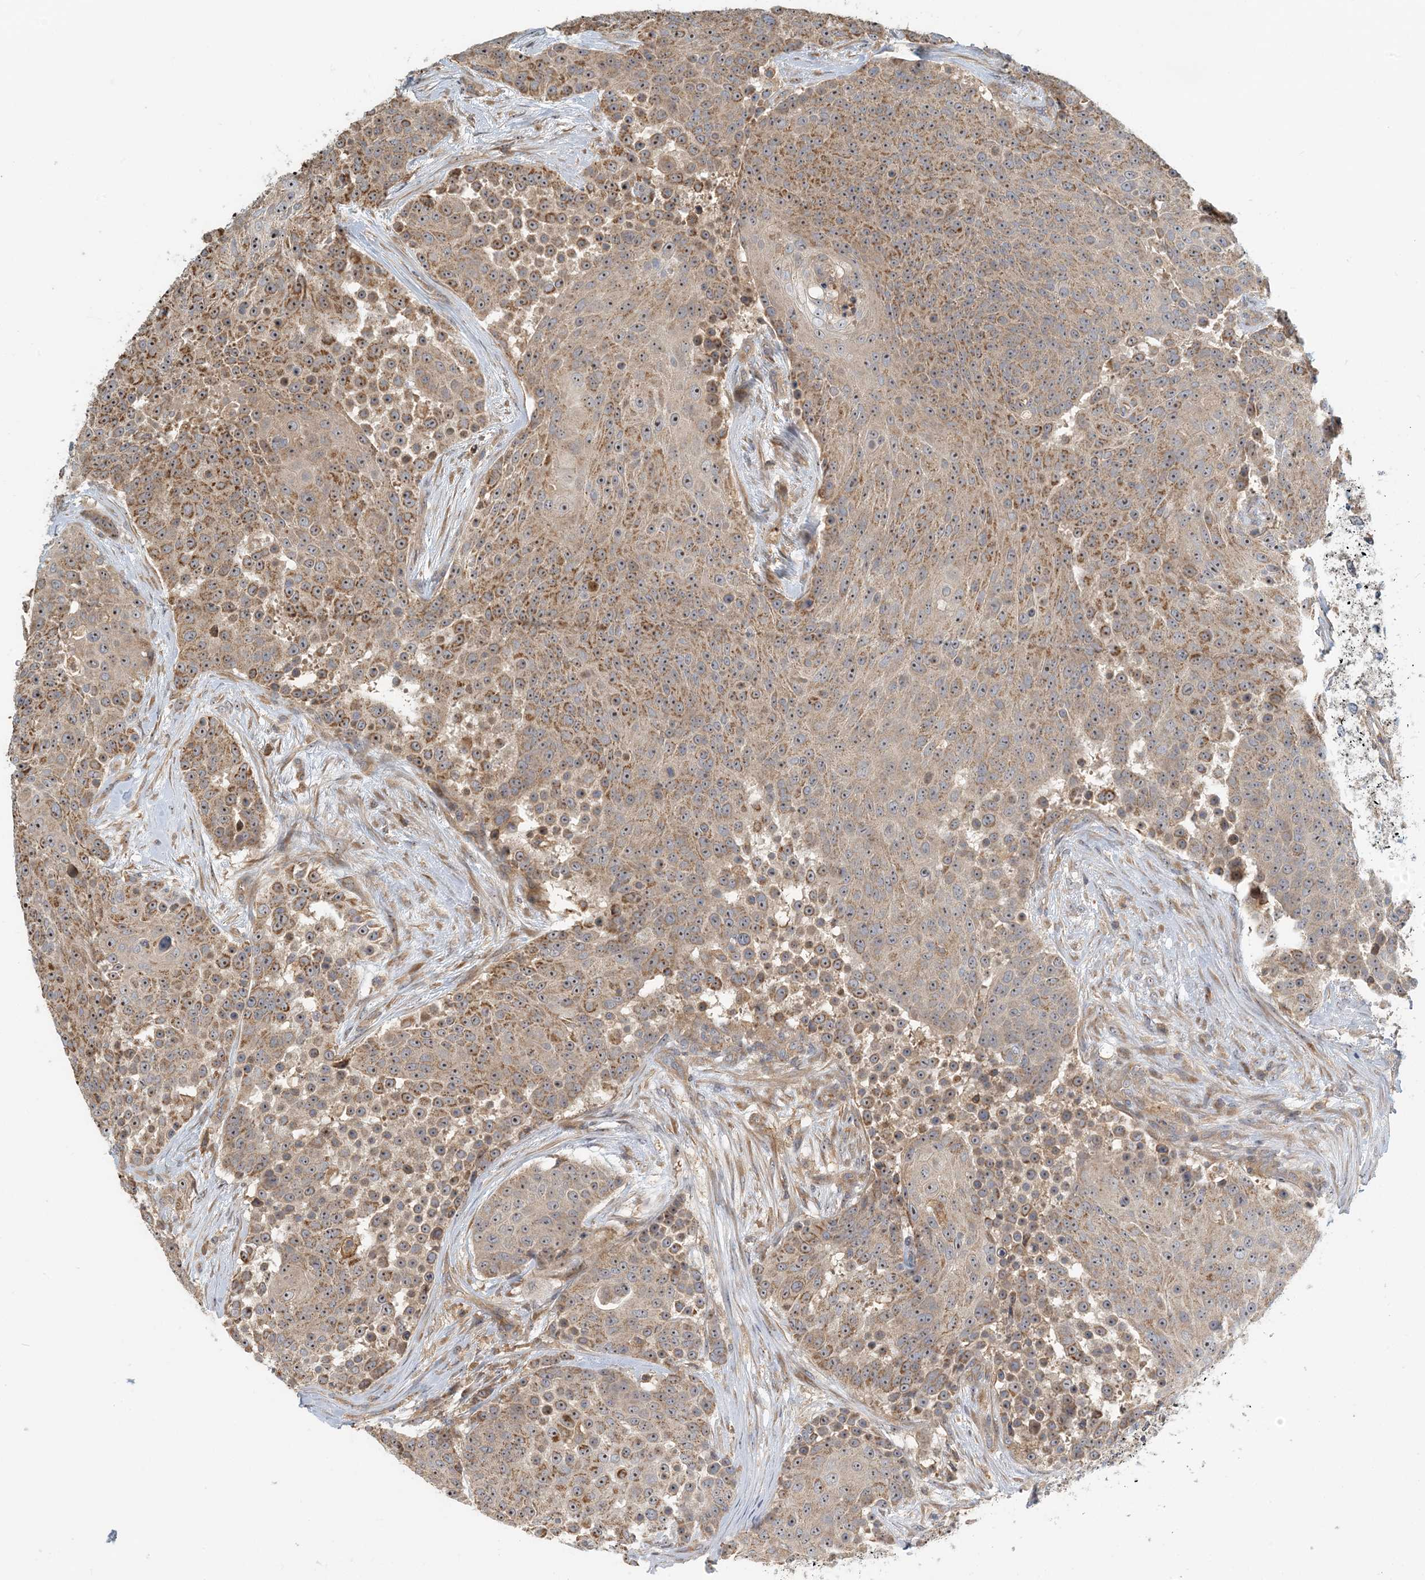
{"staining": {"intensity": "moderate", "quantity": ">75%", "location": "cytoplasmic/membranous"}, "tissue": "urothelial cancer", "cell_type": "Tumor cells", "image_type": "cancer", "snomed": [{"axis": "morphology", "description": "Urothelial carcinoma, High grade"}, {"axis": "topography", "description": "Urinary bladder"}], "caption": "An immunohistochemistry histopathology image of neoplastic tissue is shown. Protein staining in brown labels moderate cytoplasmic/membranous positivity in urothelial carcinoma (high-grade) within tumor cells. The protein of interest is shown in brown color, while the nuclei are stained blue.", "gene": "COLEC11", "patient": {"sex": "female", "age": 63}}